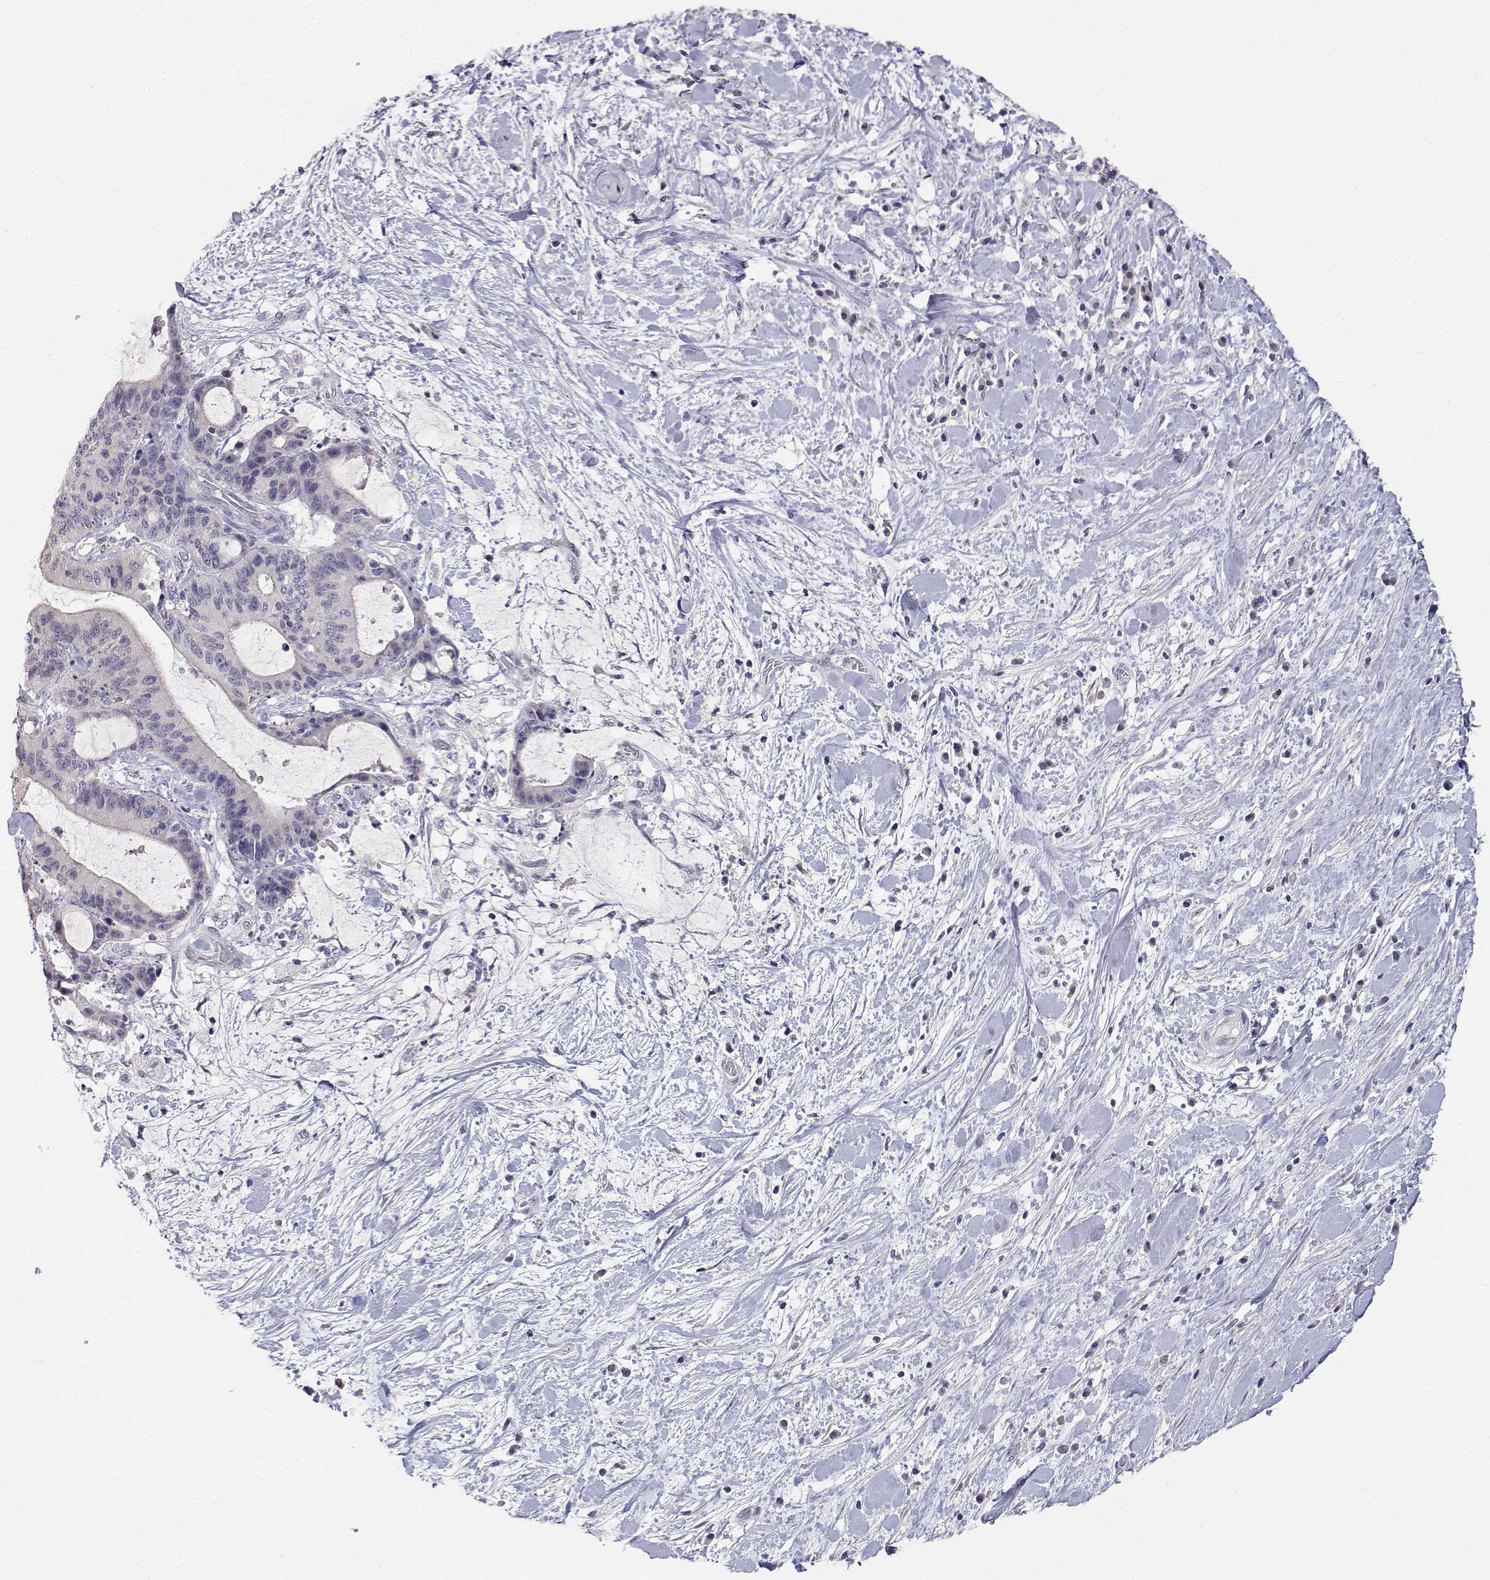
{"staining": {"intensity": "negative", "quantity": "none", "location": "none"}, "tissue": "liver cancer", "cell_type": "Tumor cells", "image_type": "cancer", "snomed": [{"axis": "morphology", "description": "Cholangiocarcinoma"}, {"axis": "topography", "description": "Liver"}], "caption": "Liver cancer was stained to show a protein in brown. There is no significant expression in tumor cells.", "gene": "ADA", "patient": {"sex": "female", "age": 73}}